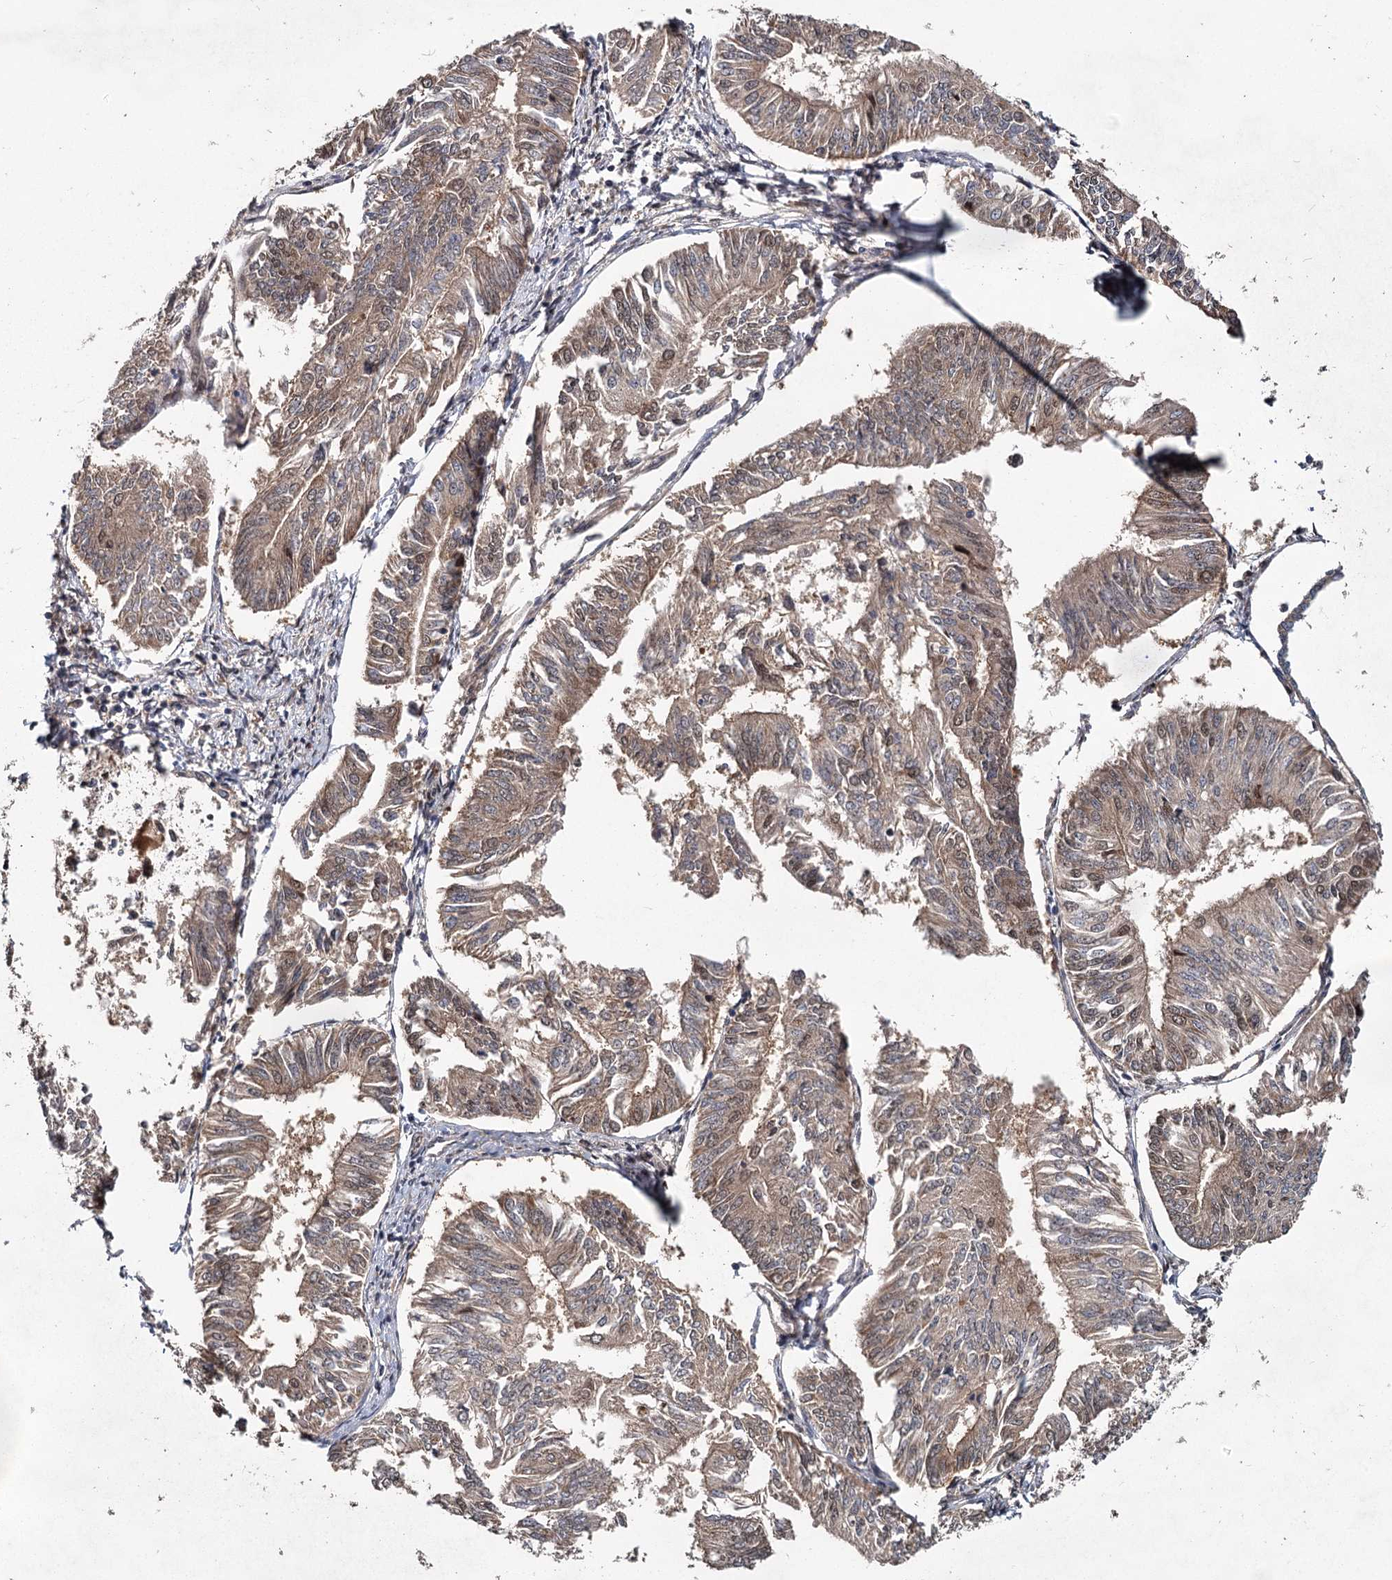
{"staining": {"intensity": "weak", "quantity": ">75%", "location": "cytoplasmic/membranous"}, "tissue": "endometrial cancer", "cell_type": "Tumor cells", "image_type": "cancer", "snomed": [{"axis": "morphology", "description": "Adenocarcinoma, NOS"}, {"axis": "topography", "description": "Endometrium"}], "caption": "Endometrial cancer (adenocarcinoma) stained with DAB immunohistochemistry shows low levels of weak cytoplasmic/membranous expression in approximately >75% of tumor cells.", "gene": "MYG1", "patient": {"sex": "female", "age": 58}}